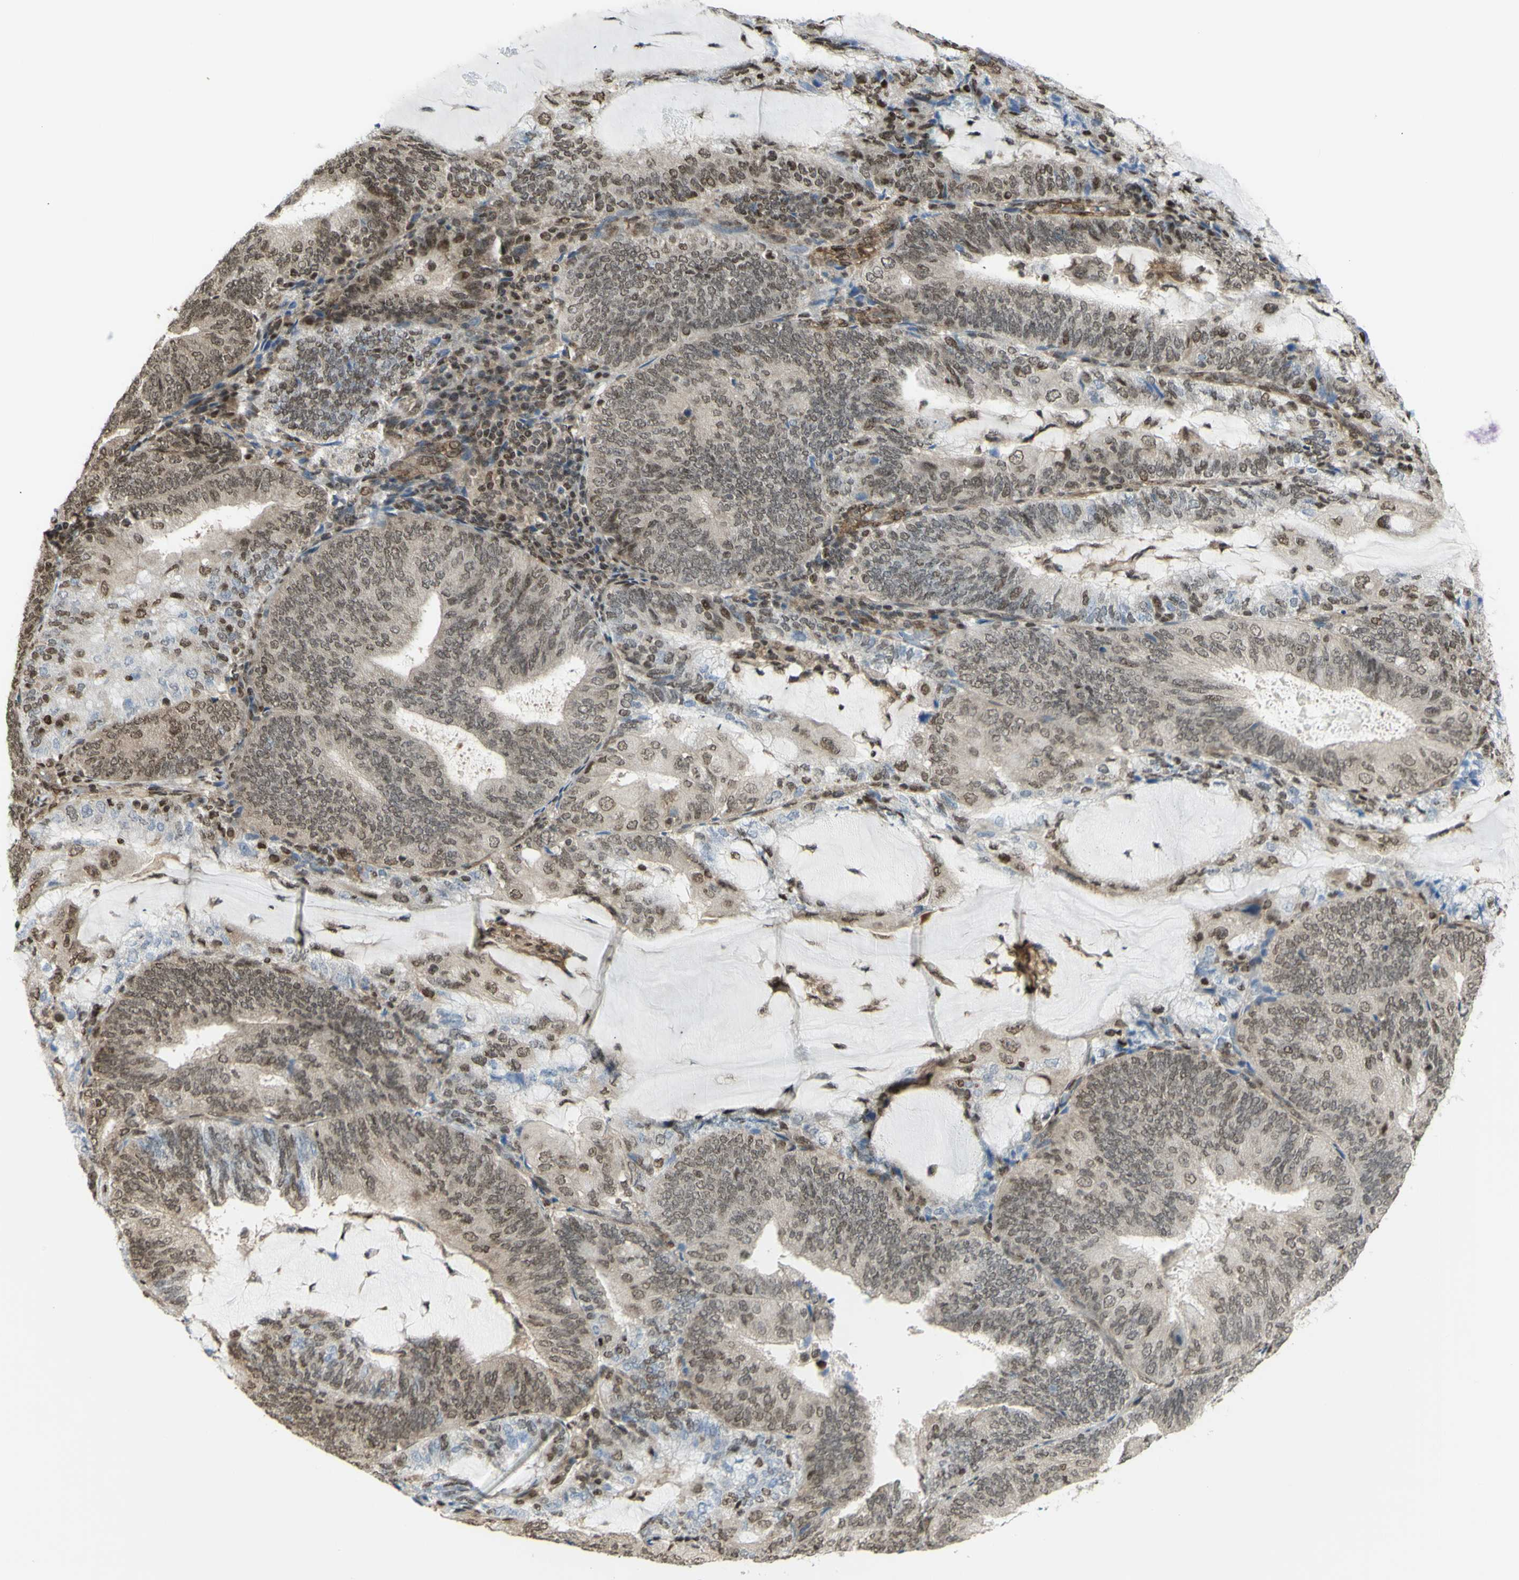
{"staining": {"intensity": "weak", "quantity": ">75%", "location": "nuclear"}, "tissue": "endometrial cancer", "cell_type": "Tumor cells", "image_type": "cancer", "snomed": [{"axis": "morphology", "description": "Adenocarcinoma, NOS"}, {"axis": "topography", "description": "Endometrium"}], "caption": "Endometrial adenocarcinoma was stained to show a protein in brown. There is low levels of weak nuclear staining in approximately >75% of tumor cells. (DAB = brown stain, brightfield microscopy at high magnification).", "gene": "ZMYM6", "patient": {"sex": "female", "age": 81}}